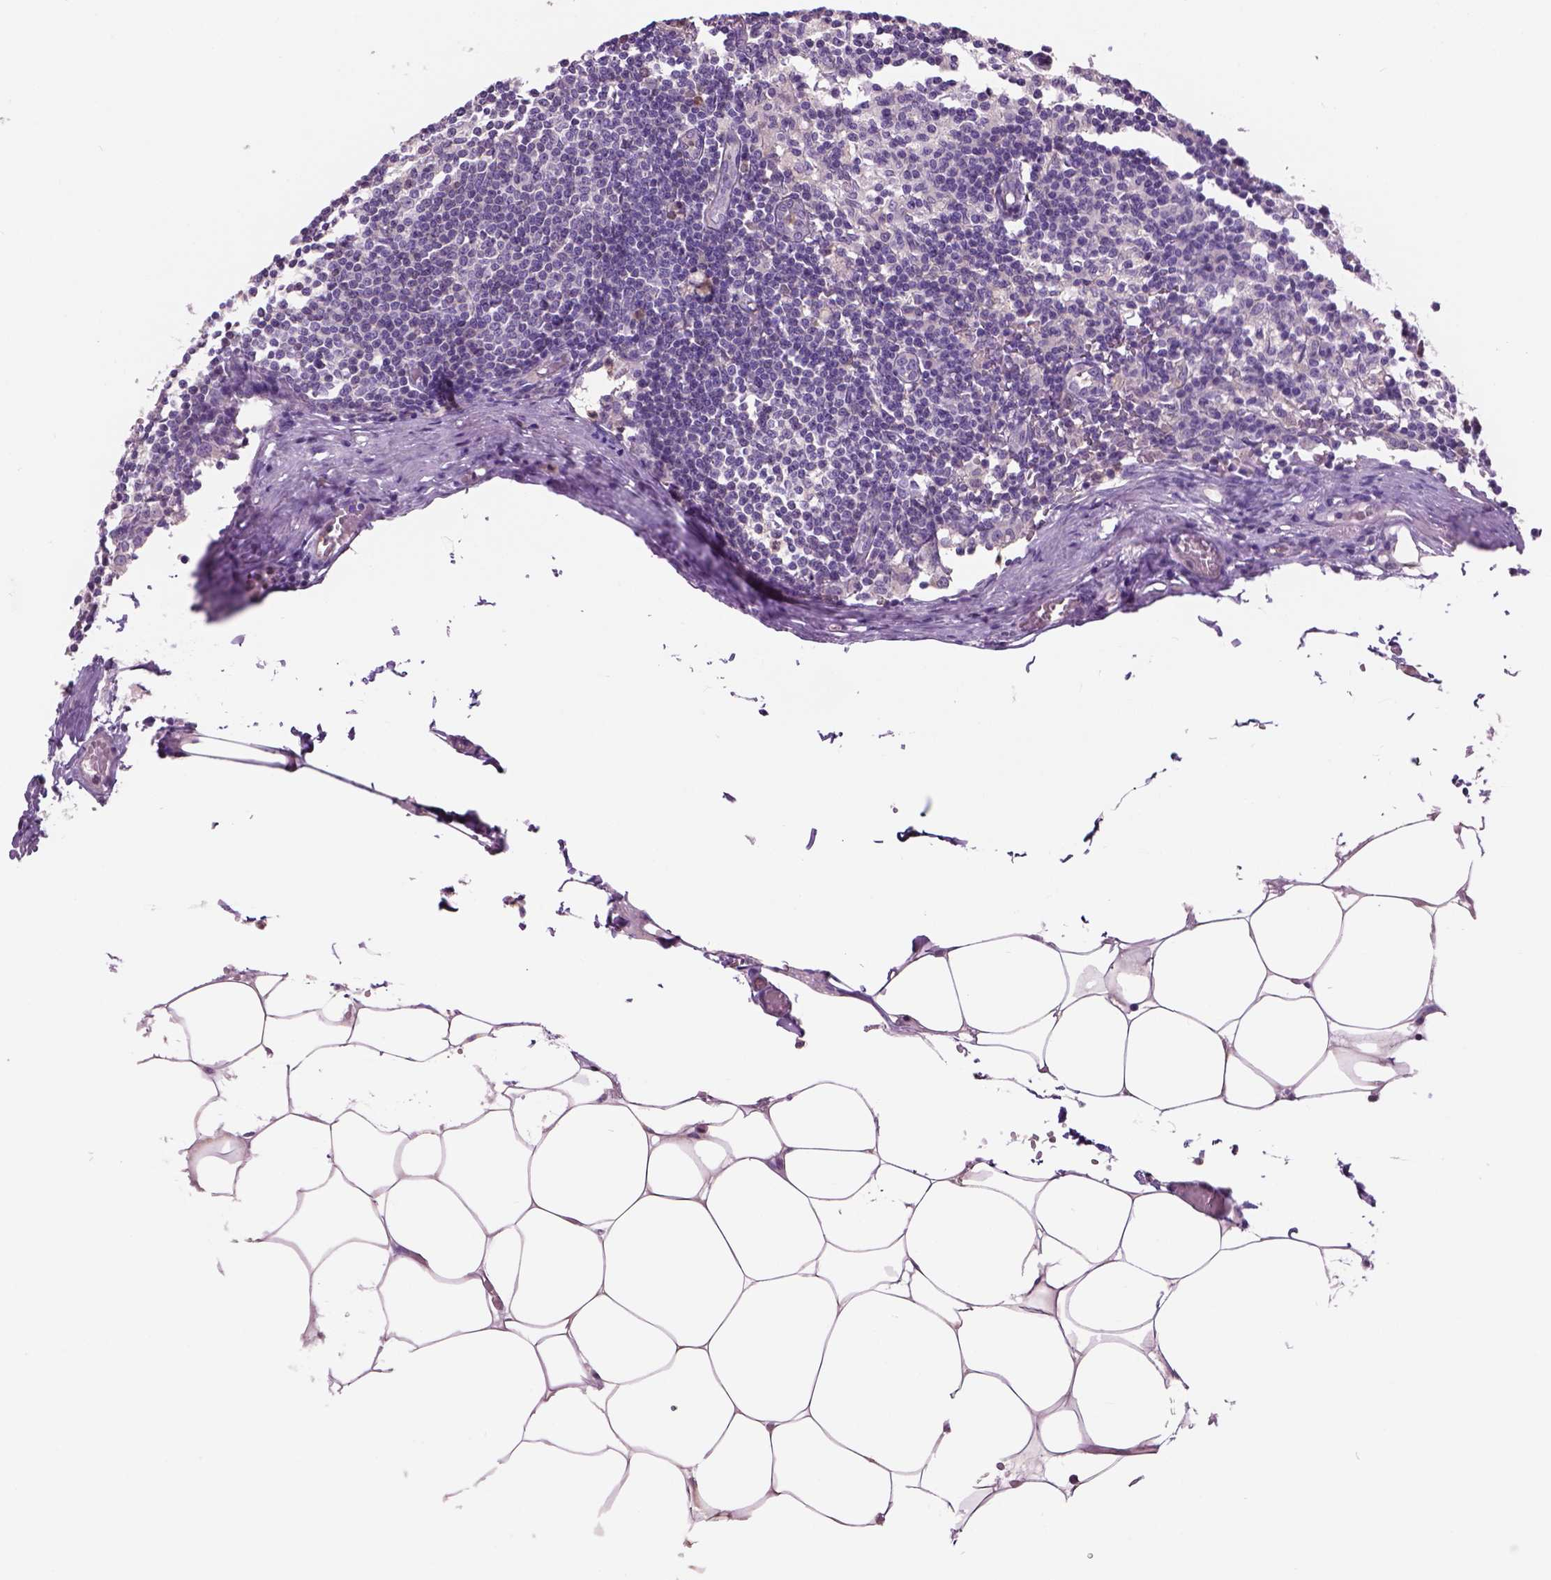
{"staining": {"intensity": "moderate", "quantity": "<25%", "location": "cytoplasmic/membranous"}, "tissue": "lymph node", "cell_type": "Non-germinal center cells", "image_type": "normal", "snomed": [{"axis": "morphology", "description": "Normal tissue, NOS"}, {"axis": "topography", "description": "Lymph node"}], "caption": "Immunohistochemical staining of unremarkable lymph node reveals low levels of moderate cytoplasmic/membranous positivity in approximately <25% of non-germinal center cells.", "gene": "CD84", "patient": {"sex": "female", "age": 69}}